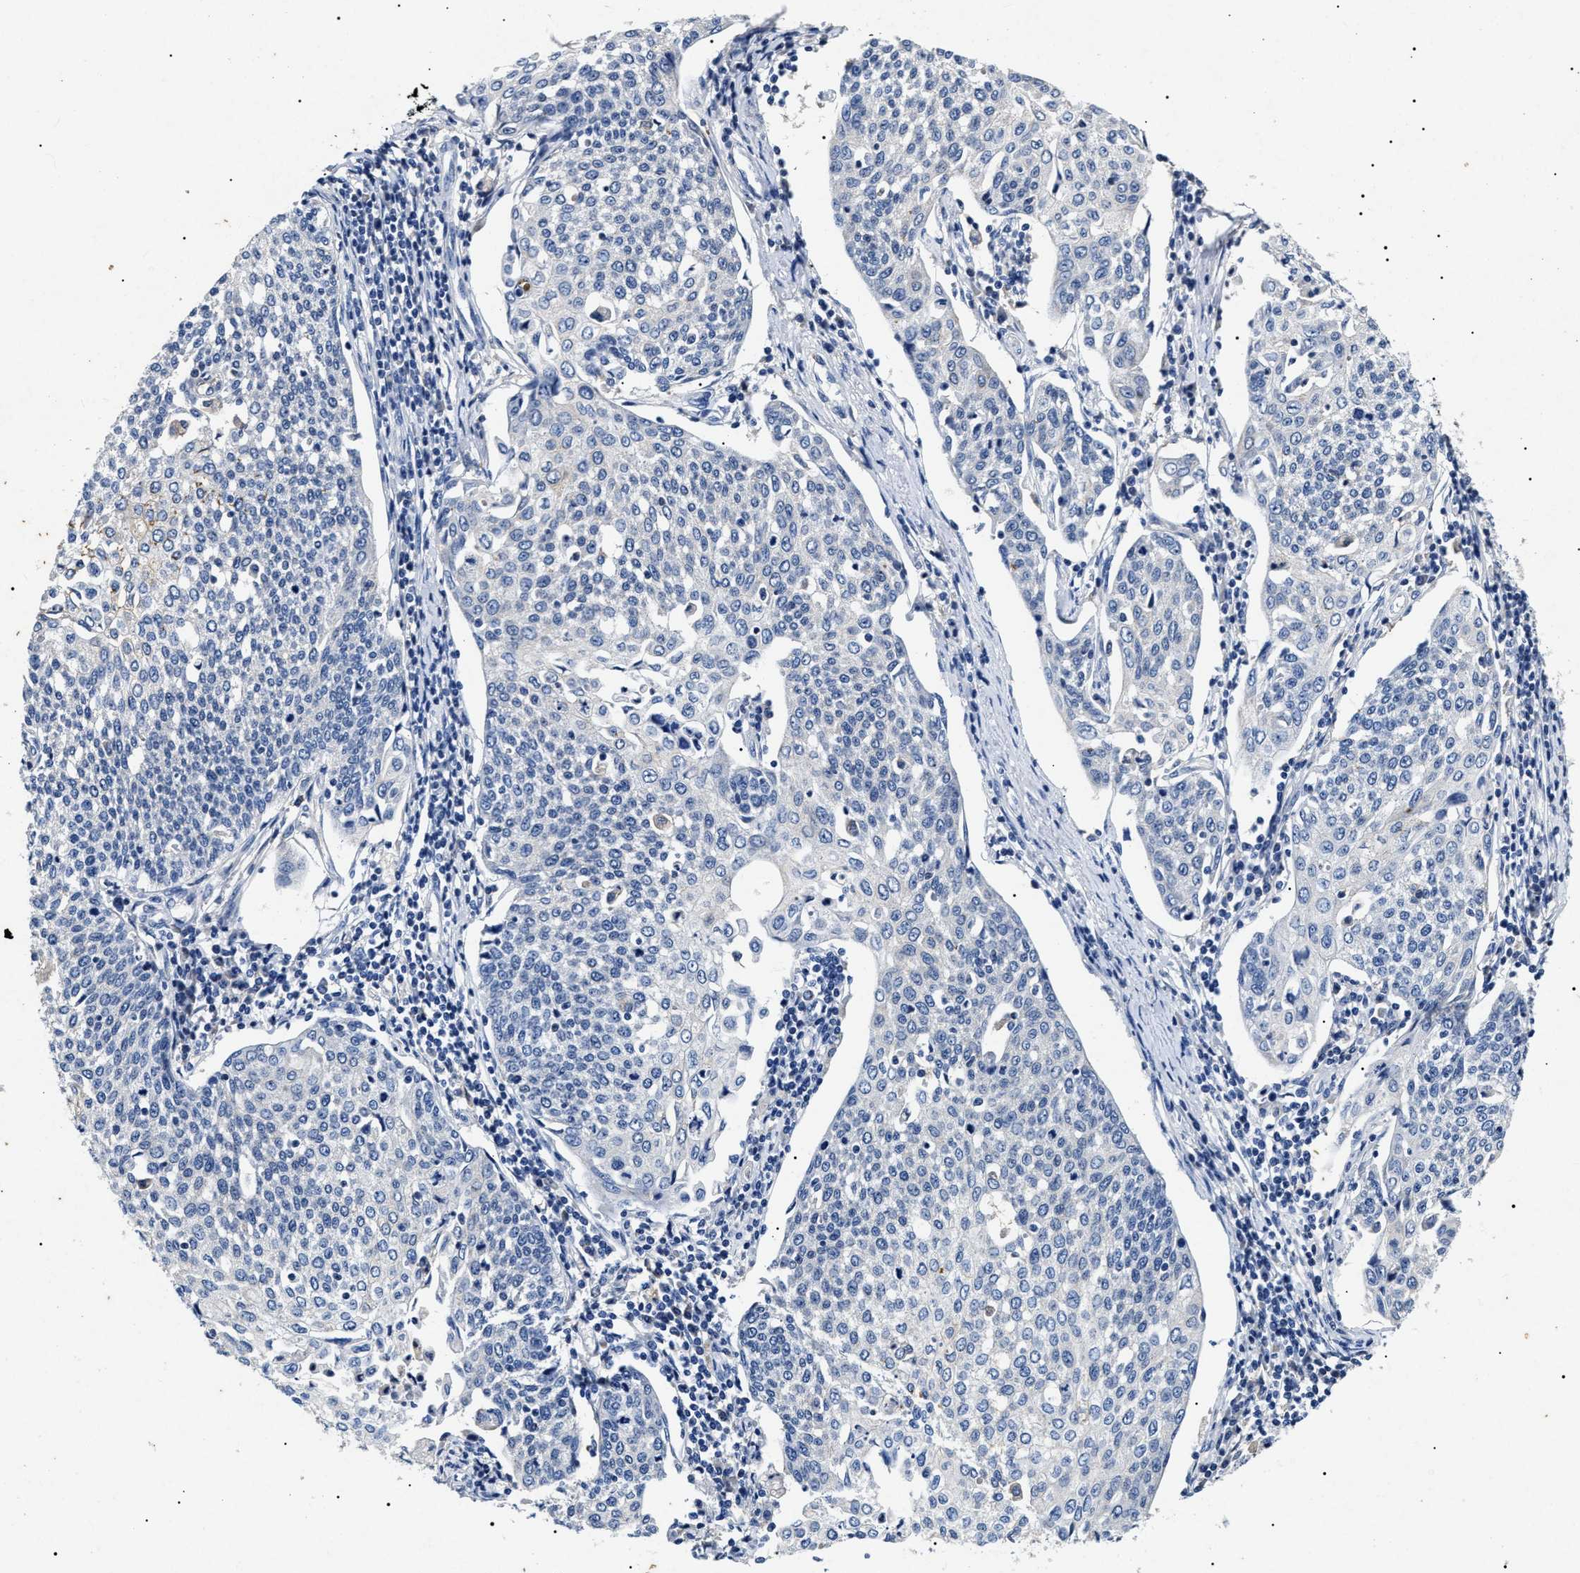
{"staining": {"intensity": "negative", "quantity": "none", "location": "none"}, "tissue": "cervical cancer", "cell_type": "Tumor cells", "image_type": "cancer", "snomed": [{"axis": "morphology", "description": "Squamous cell carcinoma, NOS"}, {"axis": "topography", "description": "Cervix"}], "caption": "IHC micrograph of human squamous cell carcinoma (cervical) stained for a protein (brown), which demonstrates no positivity in tumor cells.", "gene": "LRRC8E", "patient": {"sex": "female", "age": 34}}